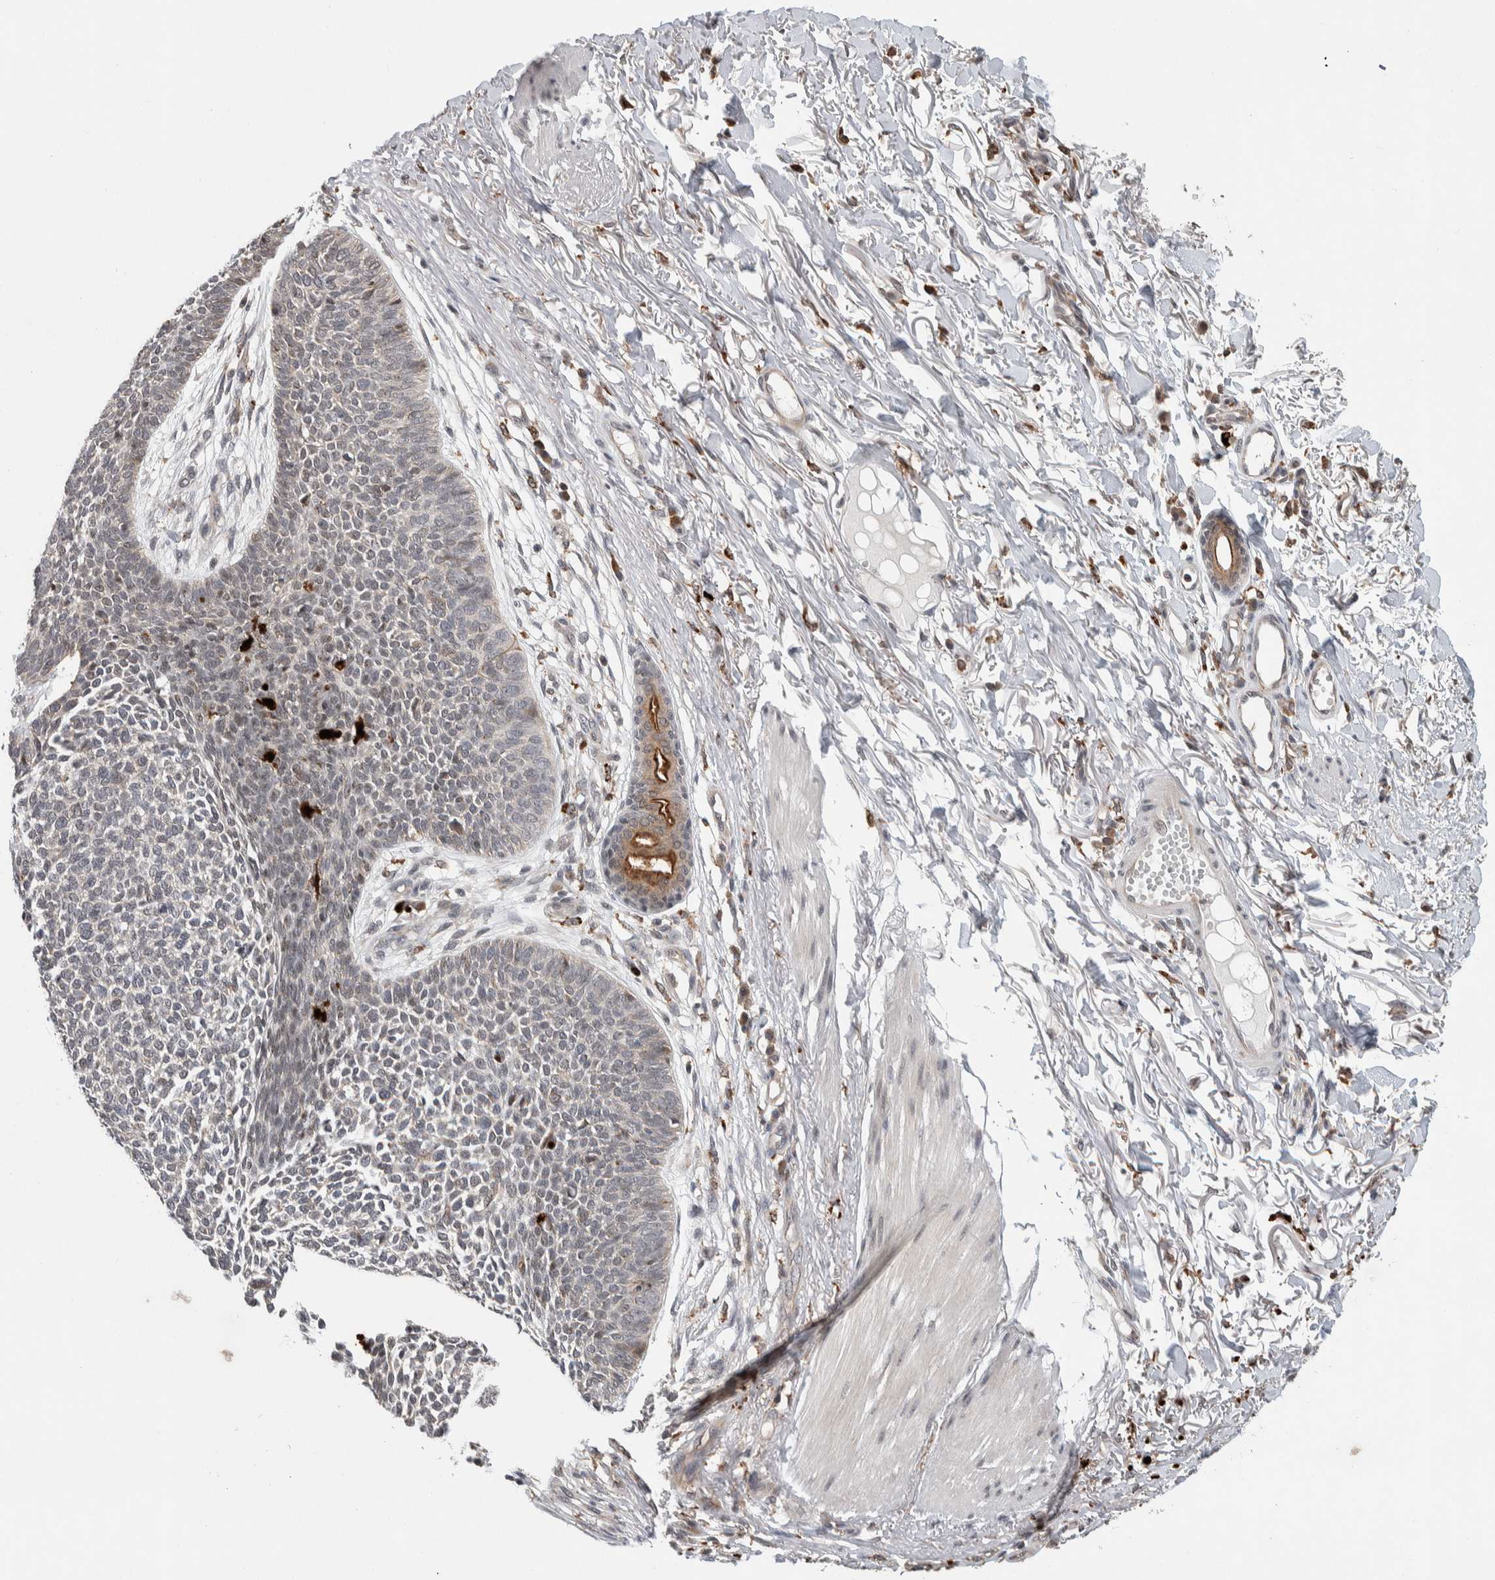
{"staining": {"intensity": "negative", "quantity": "none", "location": "none"}, "tissue": "skin cancer", "cell_type": "Tumor cells", "image_type": "cancer", "snomed": [{"axis": "morphology", "description": "Basal cell carcinoma"}, {"axis": "topography", "description": "Skin"}], "caption": "Protein analysis of skin cancer demonstrates no significant positivity in tumor cells.", "gene": "KCNK1", "patient": {"sex": "female", "age": 84}}